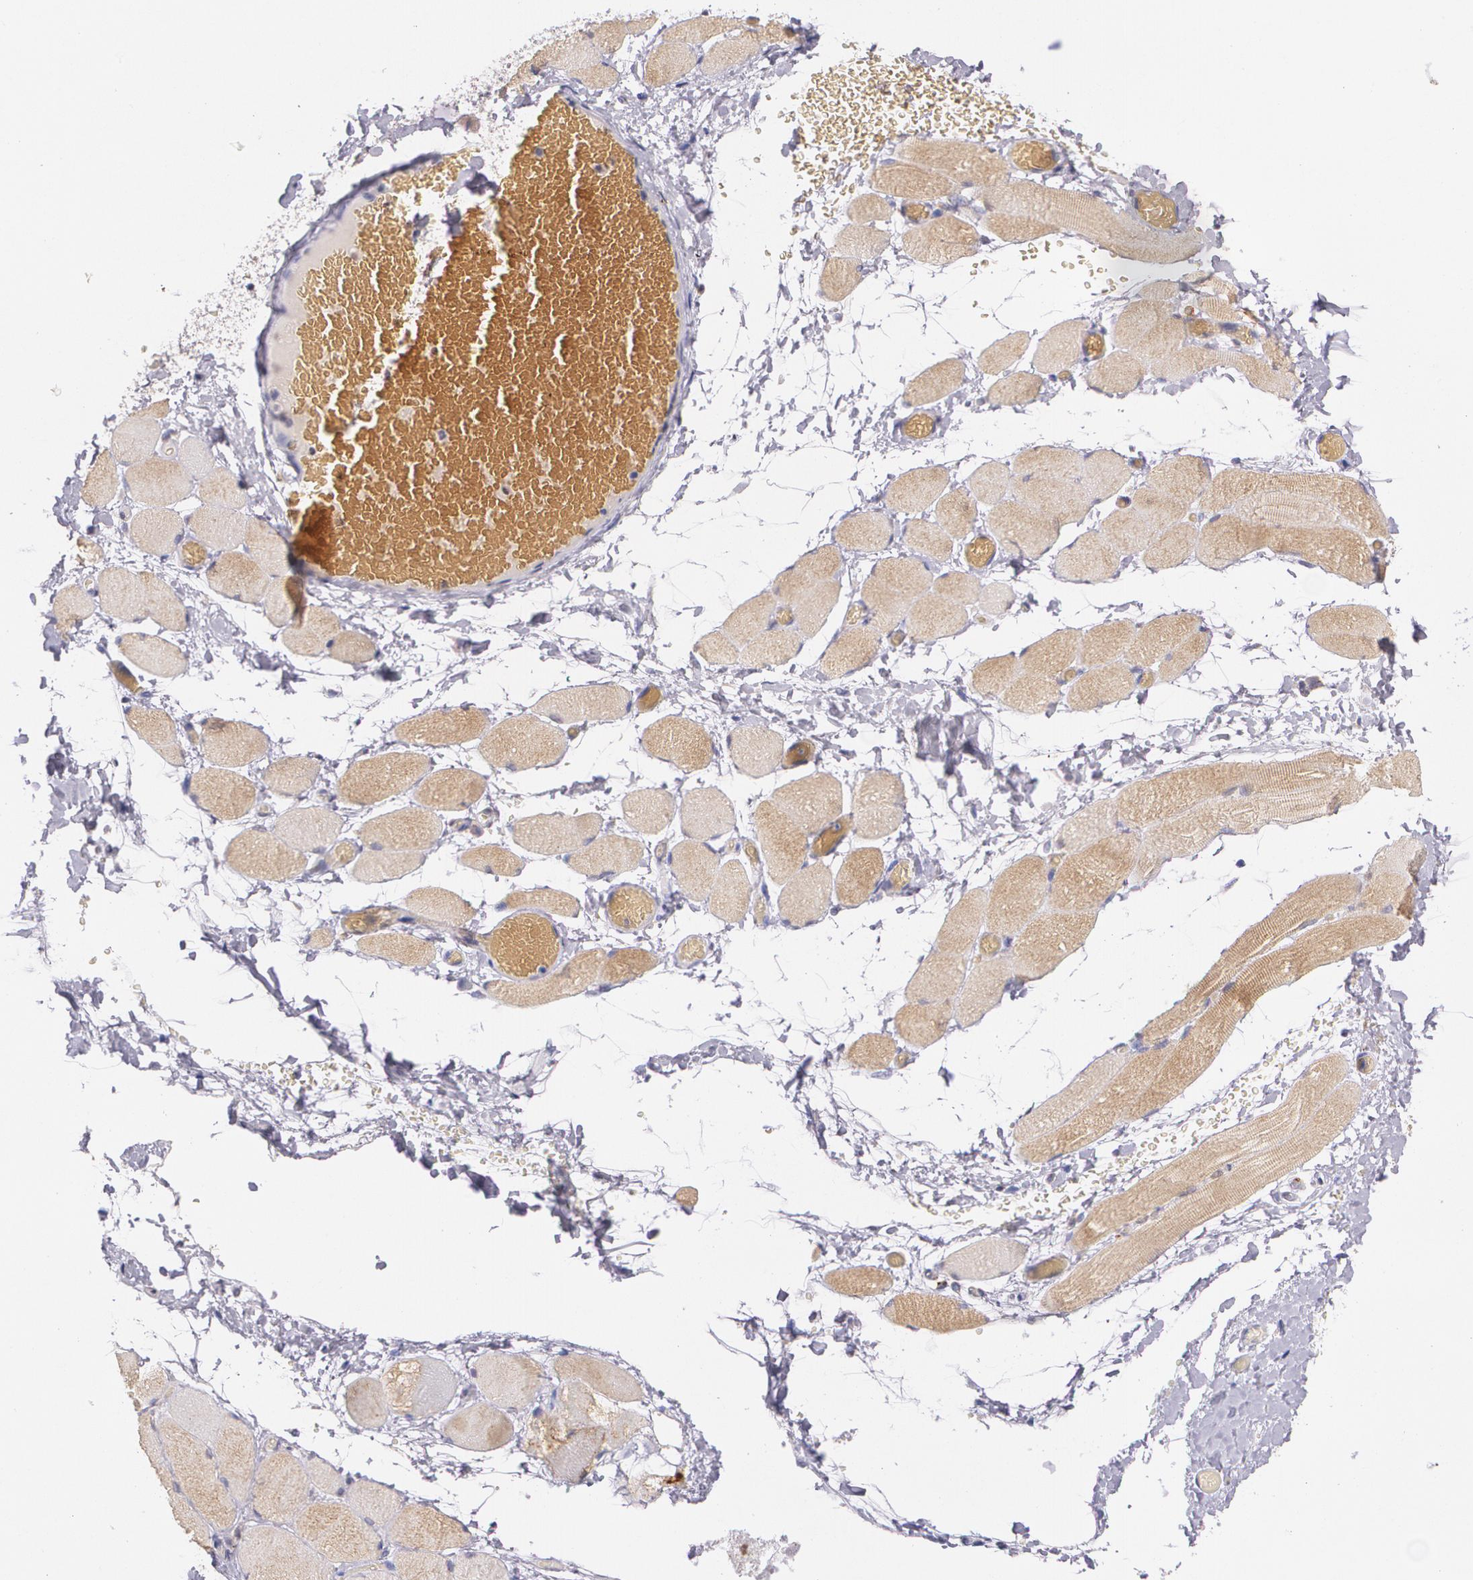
{"staining": {"intensity": "moderate", "quantity": "25%-75%", "location": "cytoplasmic/membranous"}, "tissue": "skeletal muscle", "cell_type": "Myocytes", "image_type": "normal", "snomed": [{"axis": "morphology", "description": "Normal tissue, NOS"}, {"axis": "topography", "description": "Skeletal muscle"}, {"axis": "topography", "description": "Soft tissue"}], "caption": "Skeletal muscle was stained to show a protein in brown. There is medium levels of moderate cytoplasmic/membranous expression in approximately 25%-75% of myocytes.", "gene": "RTN1", "patient": {"sex": "female", "age": 58}}